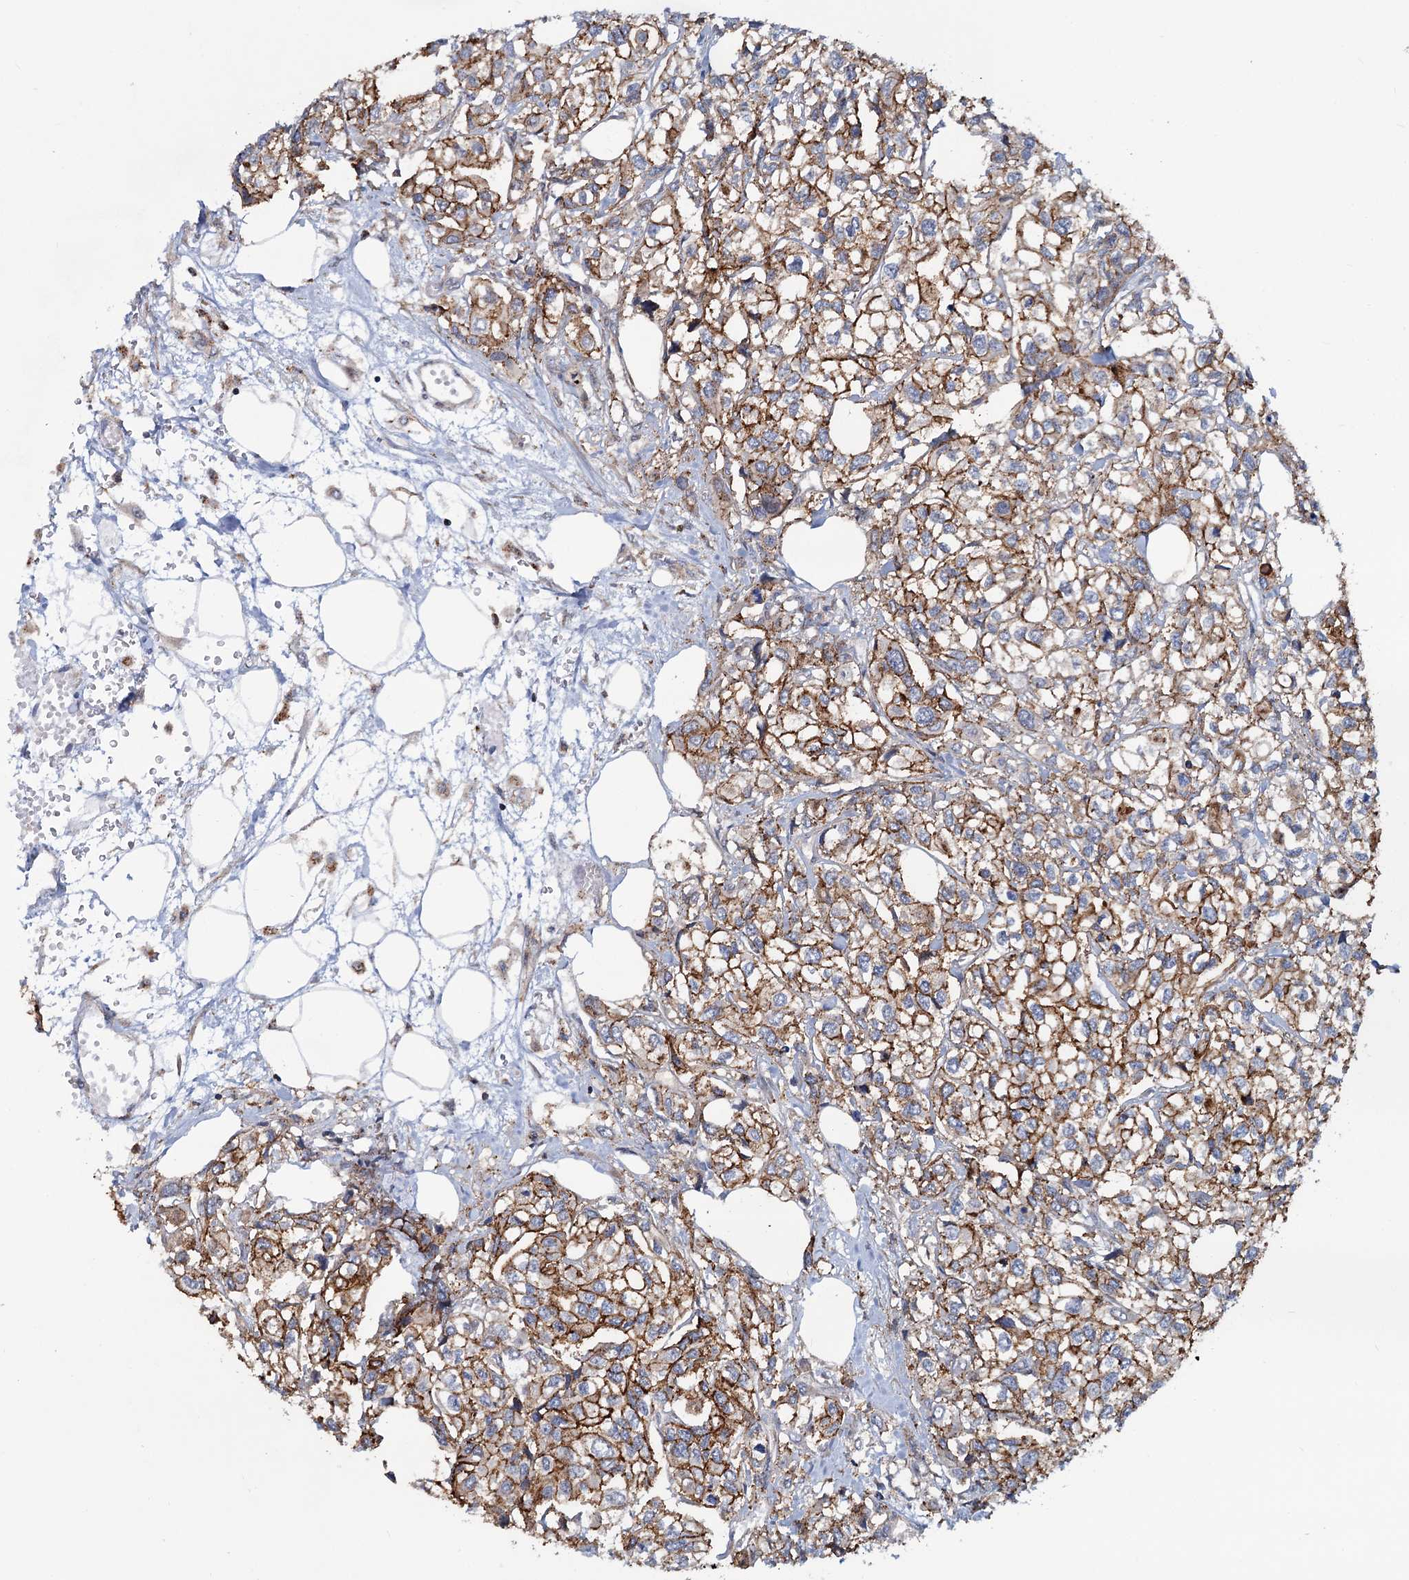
{"staining": {"intensity": "moderate", "quantity": ">75%", "location": "cytoplasmic/membranous"}, "tissue": "urothelial cancer", "cell_type": "Tumor cells", "image_type": "cancer", "snomed": [{"axis": "morphology", "description": "Urothelial carcinoma, High grade"}, {"axis": "topography", "description": "Urinary bladder"}], "caption": "High-grade urothelial carcinoma stained for a protein reveals moderate cytoplasmic/membranous positivity in tumor cells. The staining was performed using DAB (3,3'-diaminobenzidine), with brown indicating positive protein expression. Nuclei are stained blue with hematoxylin.", "gene": "PSEN1", "patient": {"sex": "male", "age": 67}}